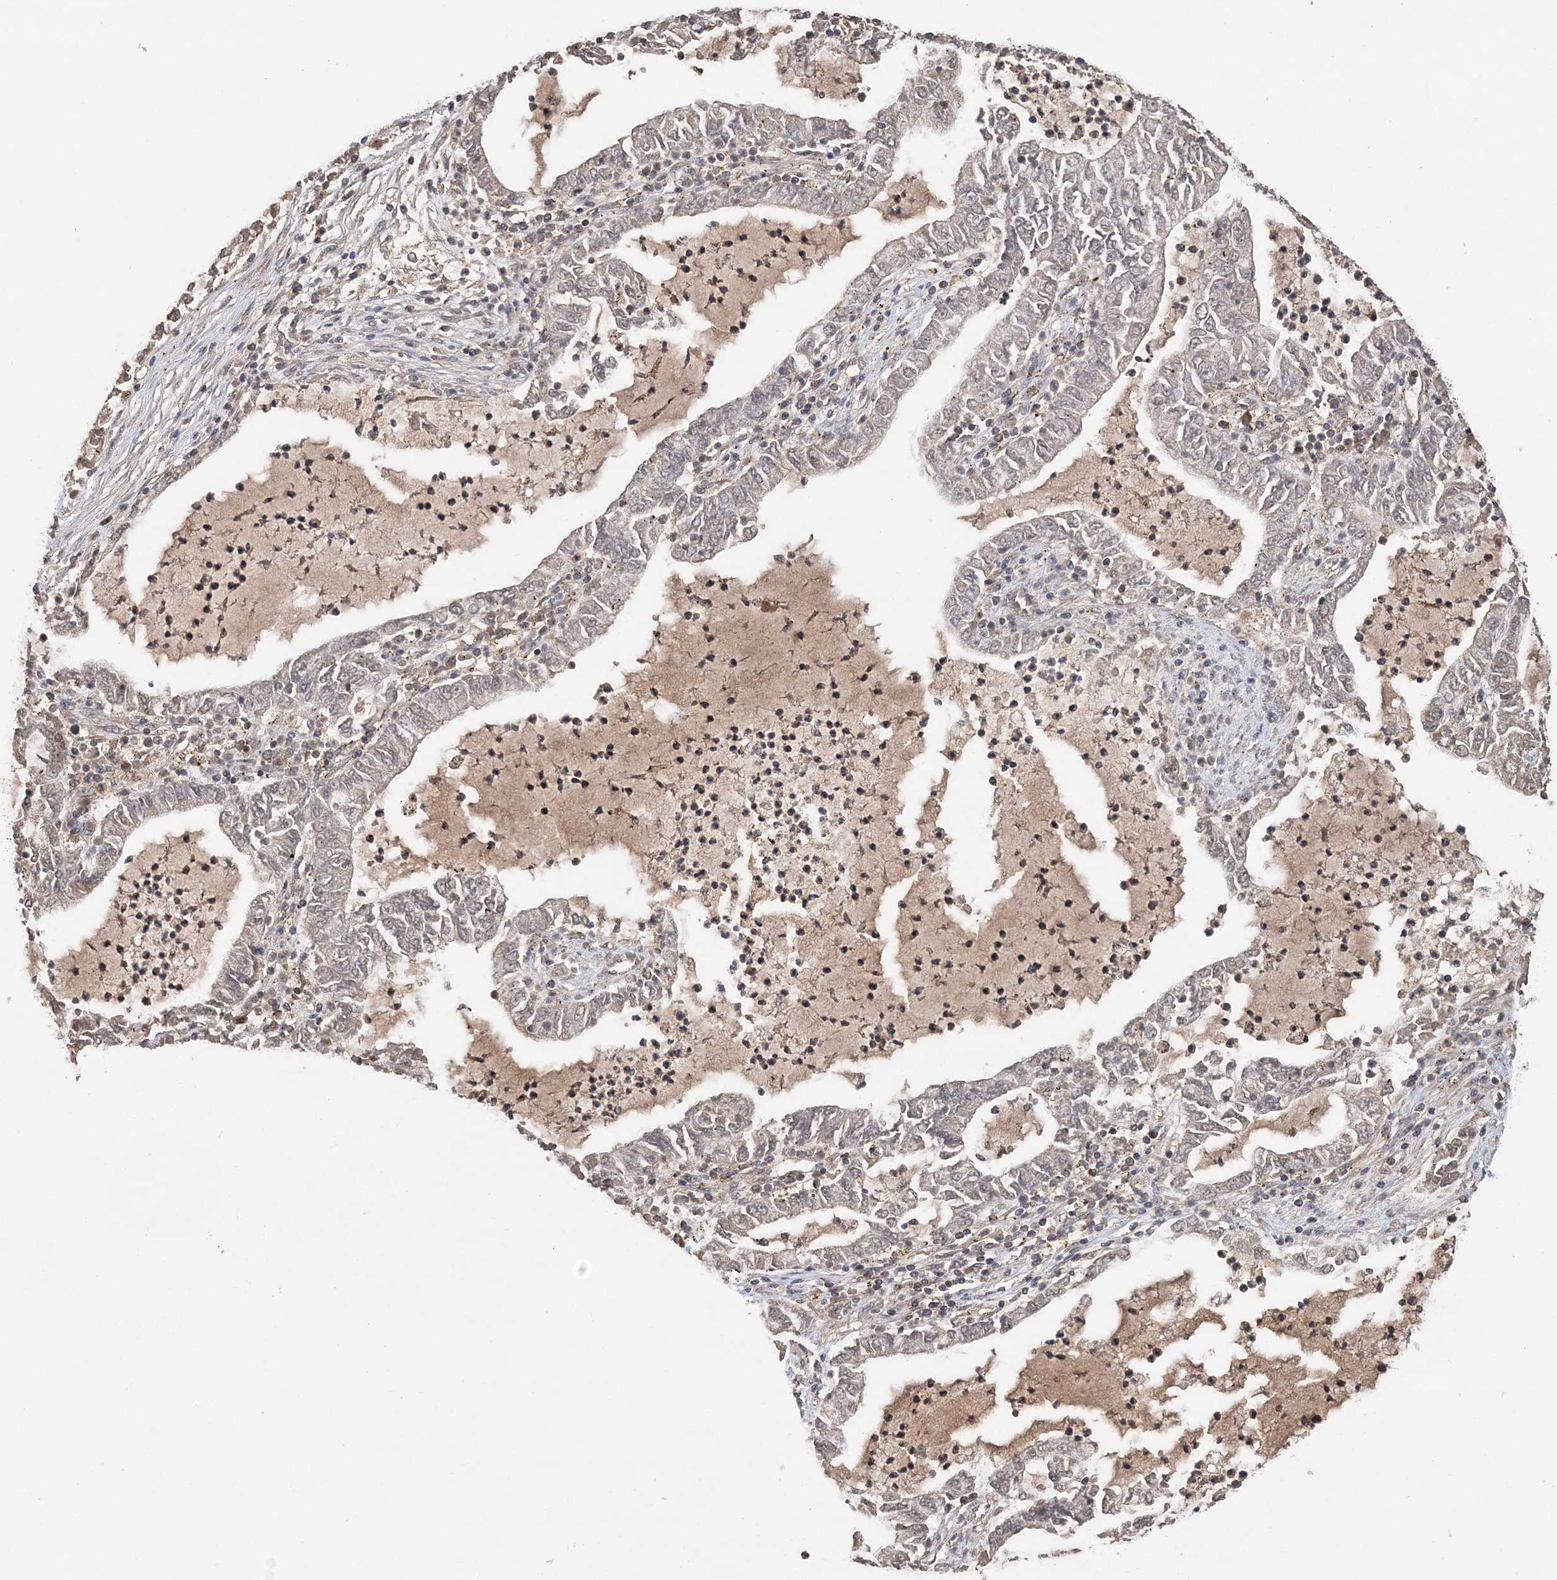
{"staining": {"intensity": "negative", "quantity": "none", "location": "none"}, "tissue": "lung cancer", "cell_type": "Tumor cells", "image_type": "cancer", "snomed": [{"axis": "morphology", "description": "Adenocarcinoma, NOS"}, {"axis": "topography", "description": "Lung"}], "caption": "Lung adenocarcinoma stained for a protein using immunohistochemistry (IHC) exhibits no staining tumor cells.", "gene": "SYCP3", "patient": {"sex": "female", "age": 51}}